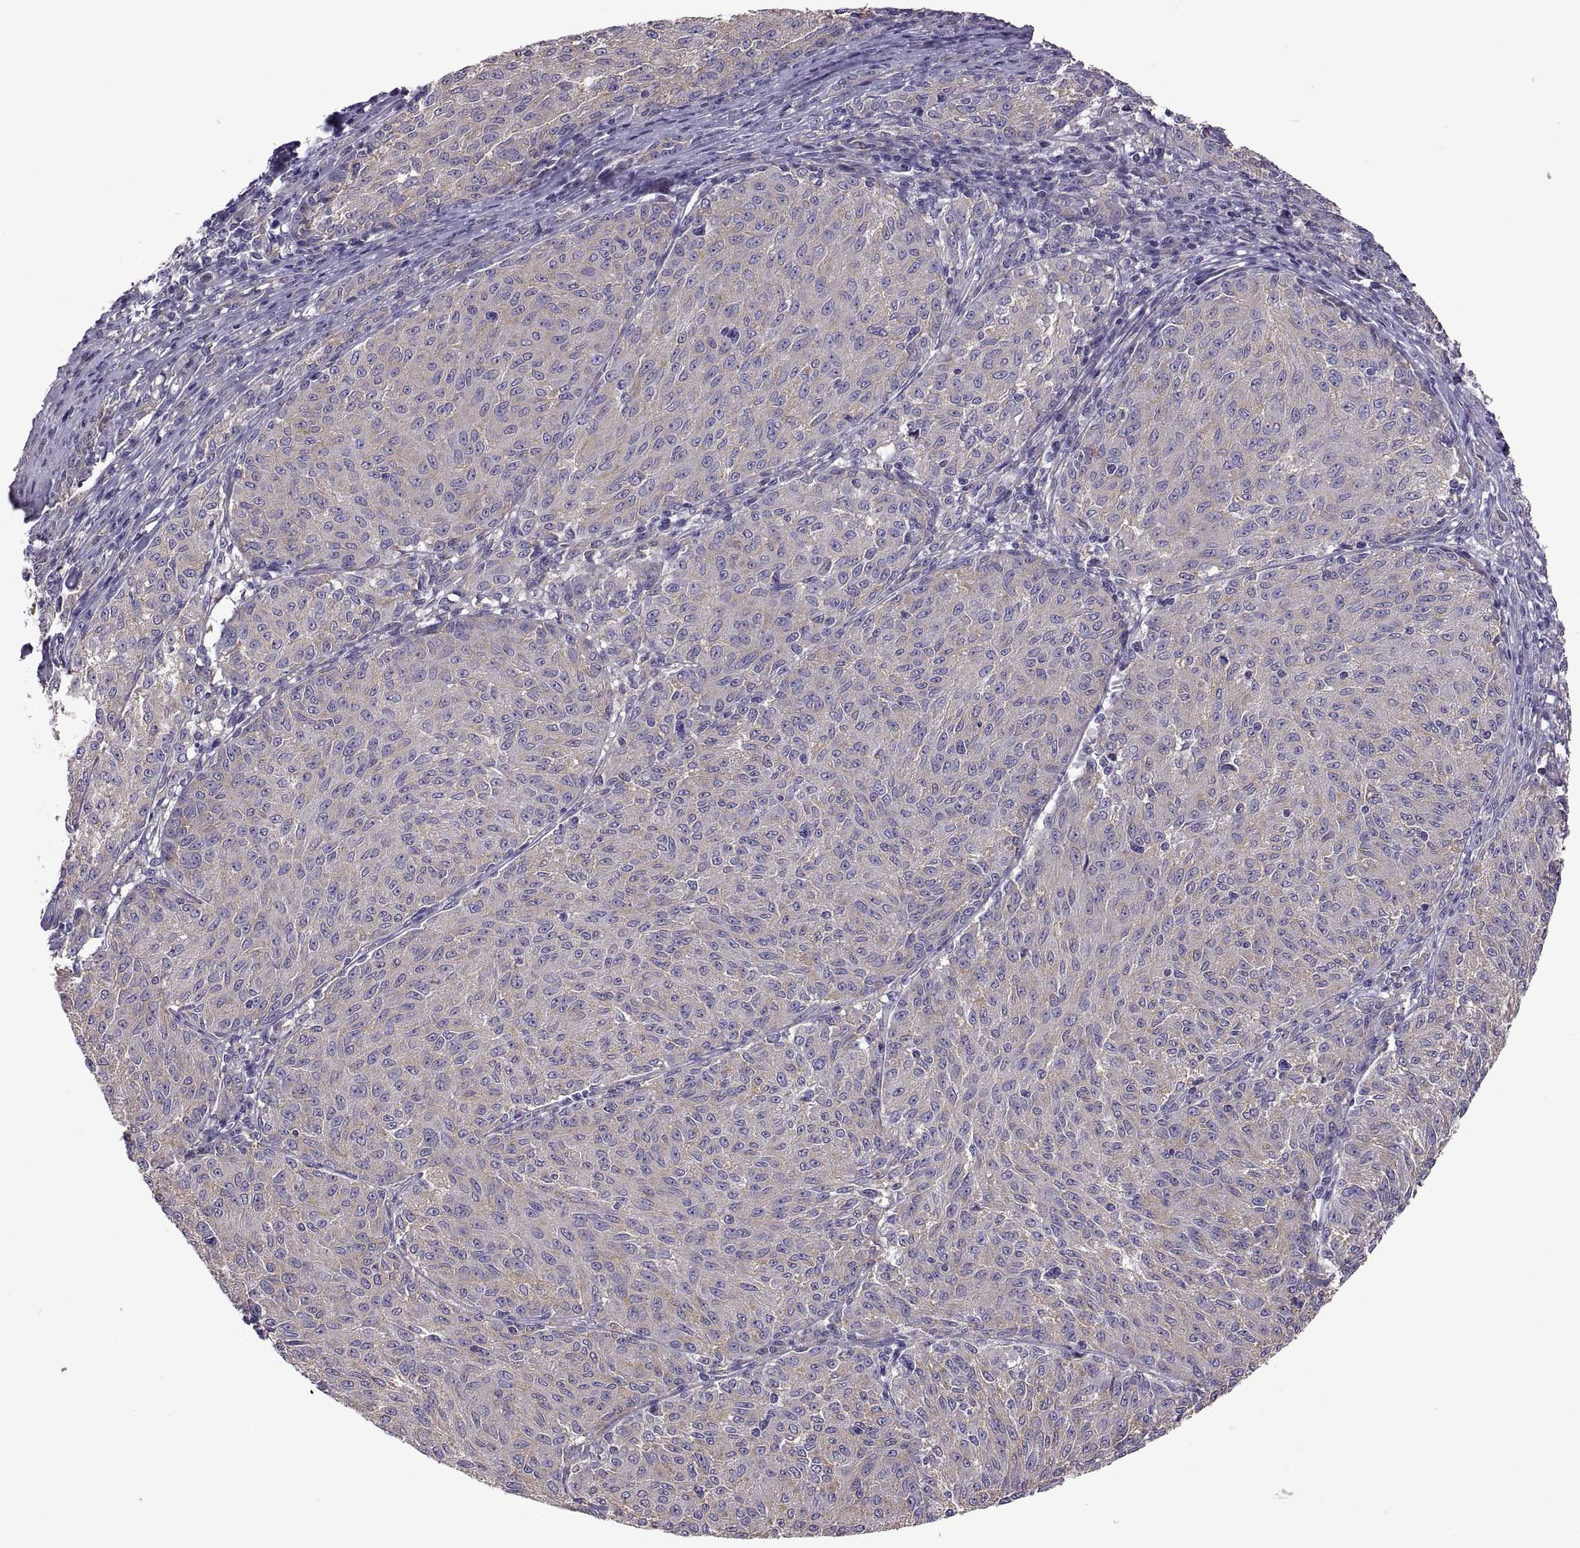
{"staining": {"intensity": "negative", "quantity": "none", "location": "none"}, "tissue": "melanoma", "cell_type": "Tumor cells", "image_type": "cancer", "snomed": [{"axis": "morphology", "description": "Malignant melanoma, NOS"}, {"axis": "topography", "description": "Skin"}], "caption": "This image is of melanoma stained with IHC to label a protein in brown with the nuclei are counter-stained blue. There is no expression in tumor cells.", "gene": "ARSL", "patient": {"sex": "female", "age": 72}}